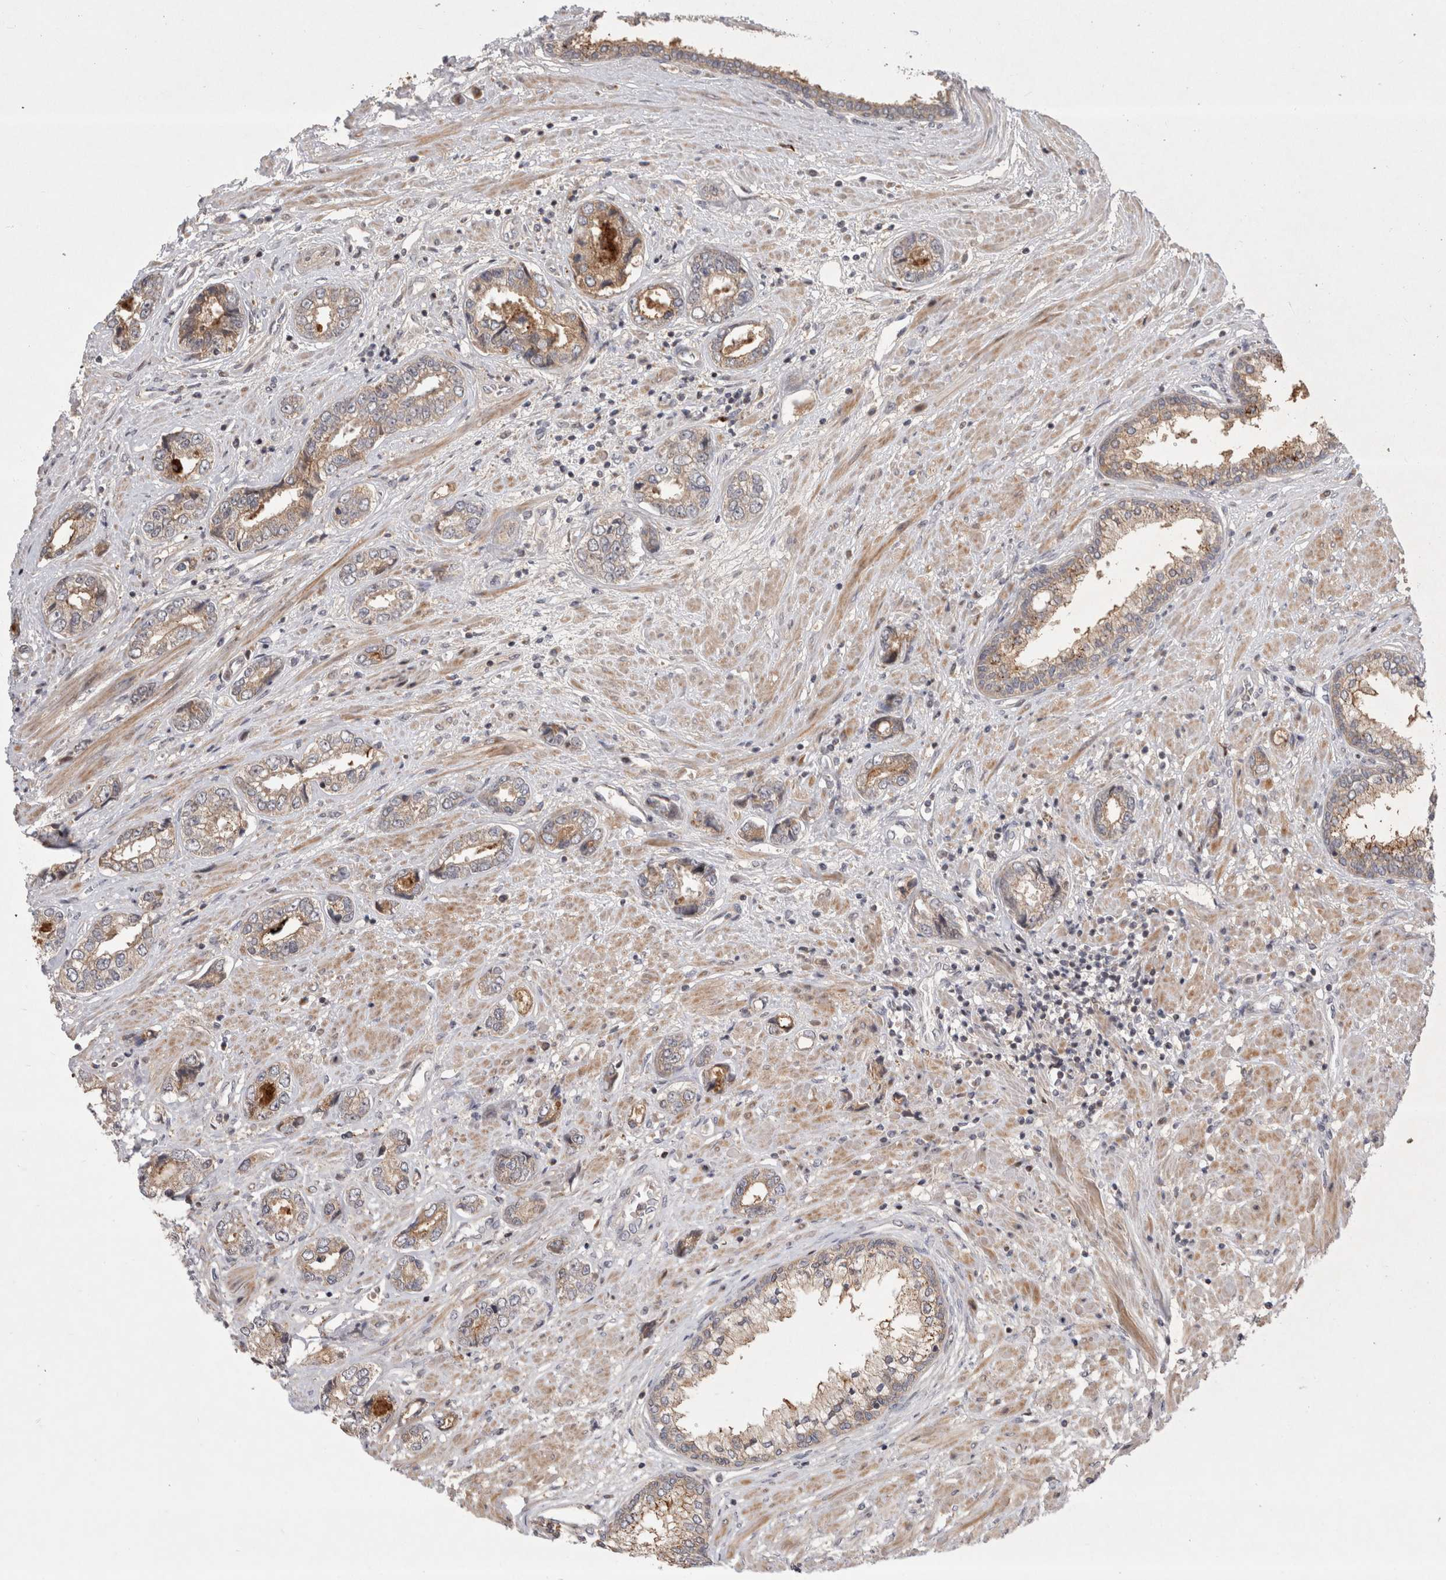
{"staining": {"intensity": "weak", "quantity": ">75%", "location": "cytoplasmic/membranous"}, "tissue": "prostate cancer", "cell_type": "Tumor cells", "image_type": "cancer", "snomed": [{"axis": "morphology", "description": "Adenocarcinoma, High grade"}, {"axis": "topography", "description": "Prostate"}], "caption": "Human prostate cancer (adenocarcinoma (high-grade)) stained with a brown dye exhibits weak cytoplasmic/membranous positive positivity in about >75% of tumor cells.", "gene": "PLEKHM1", "patient": {"sex": "male", "age": 61}}